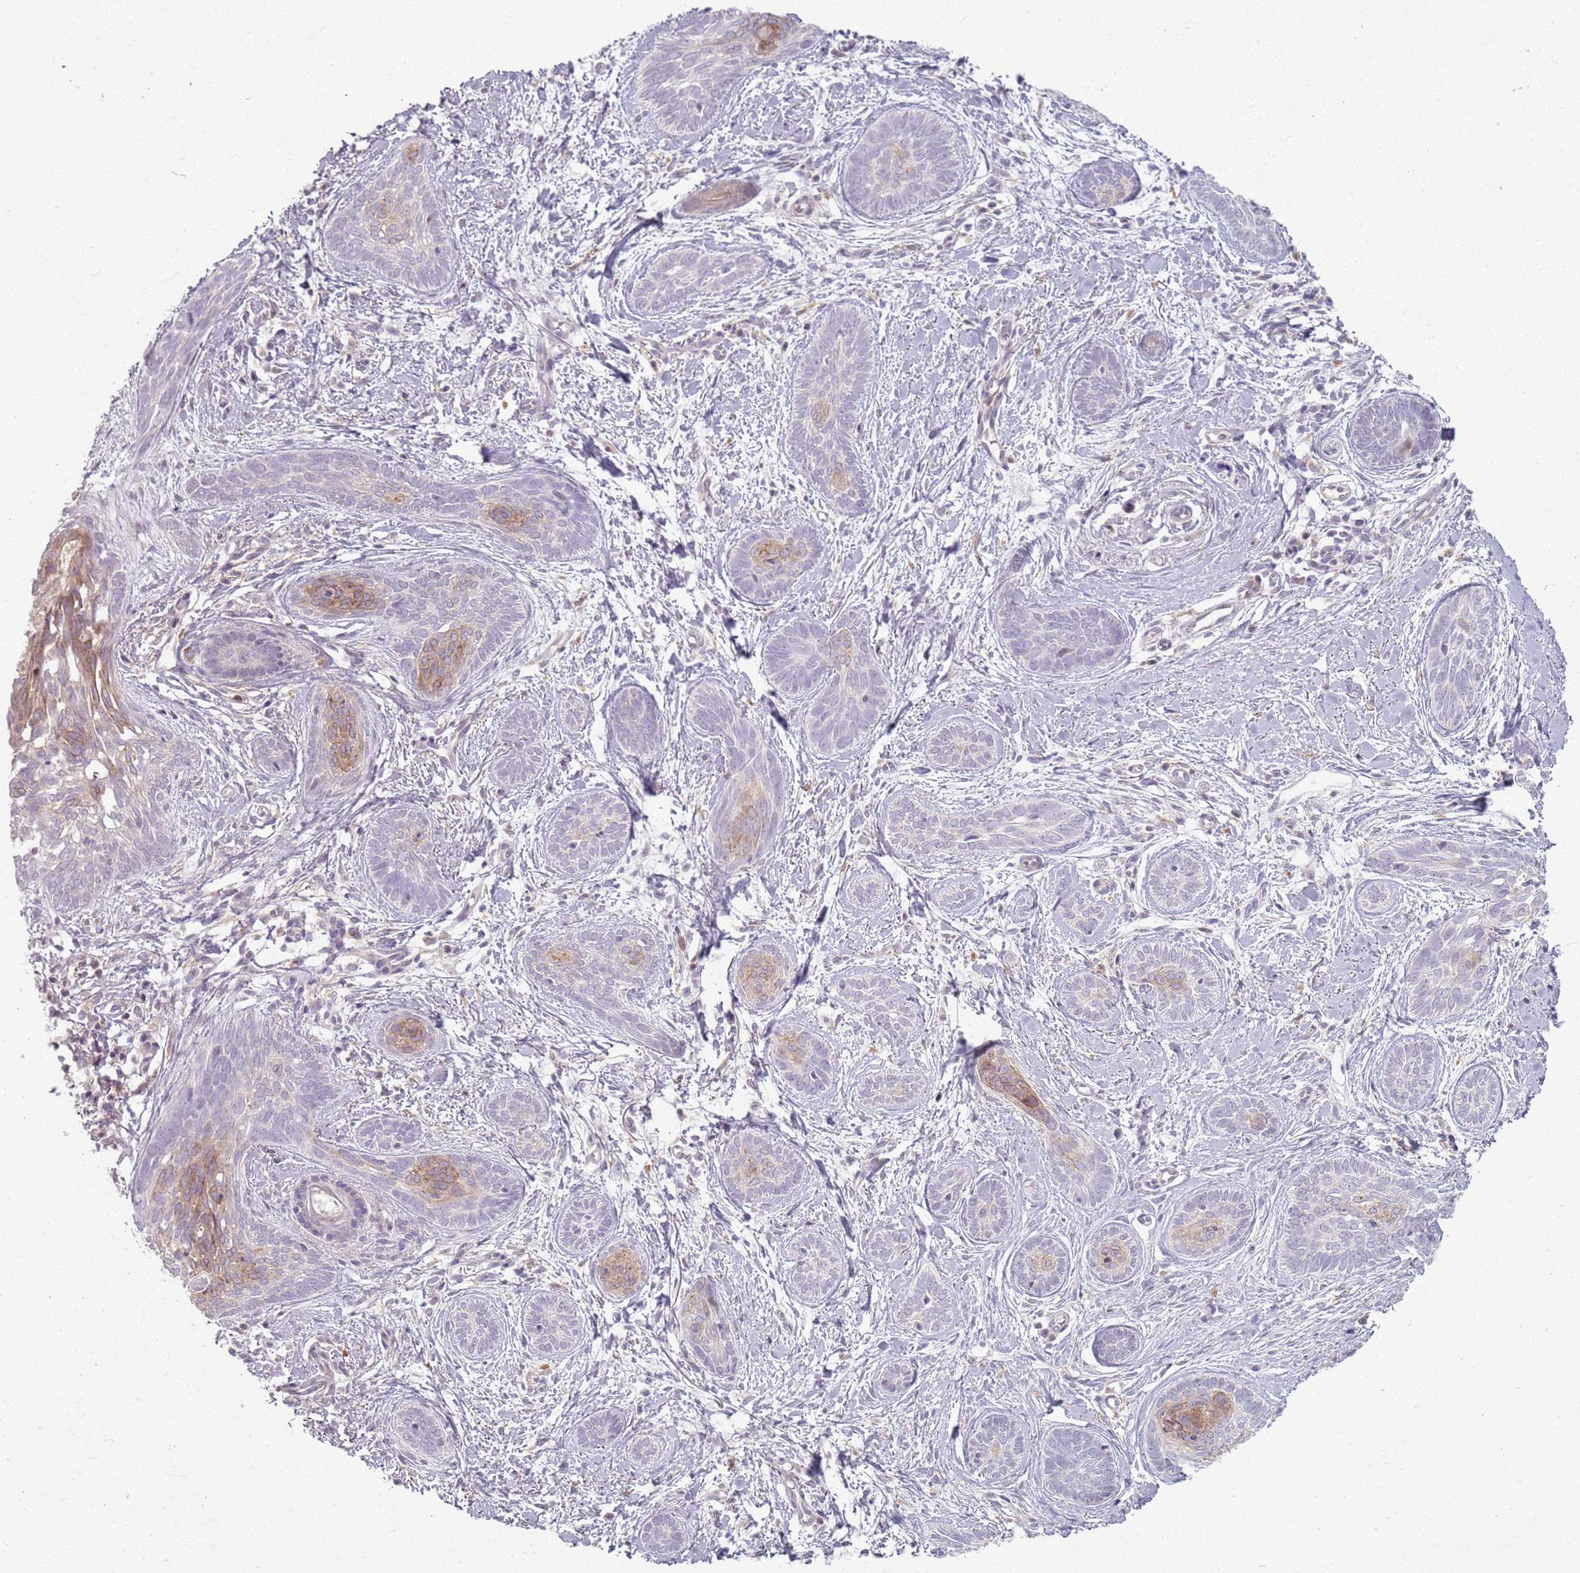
{"staining": {"intensity": "weak", "quantity": "<25%", "location": "cytoplasmic/membranous"}, "tissue": "skin cancer", "cell_type": "Tumor cells", "image_type": "cancer", "snomed": [{"axis": "morphology", "description": "Basal cell carcinoma"}, {"axis": "topography", "description": "Skin"}], "caption": "Immunohistochemistry of human skin basal cell carcinoma demonstrates no staining in tumor cells.", "gene": "ZDHHC2", "patient": {"sex": "female", "age": 81}}